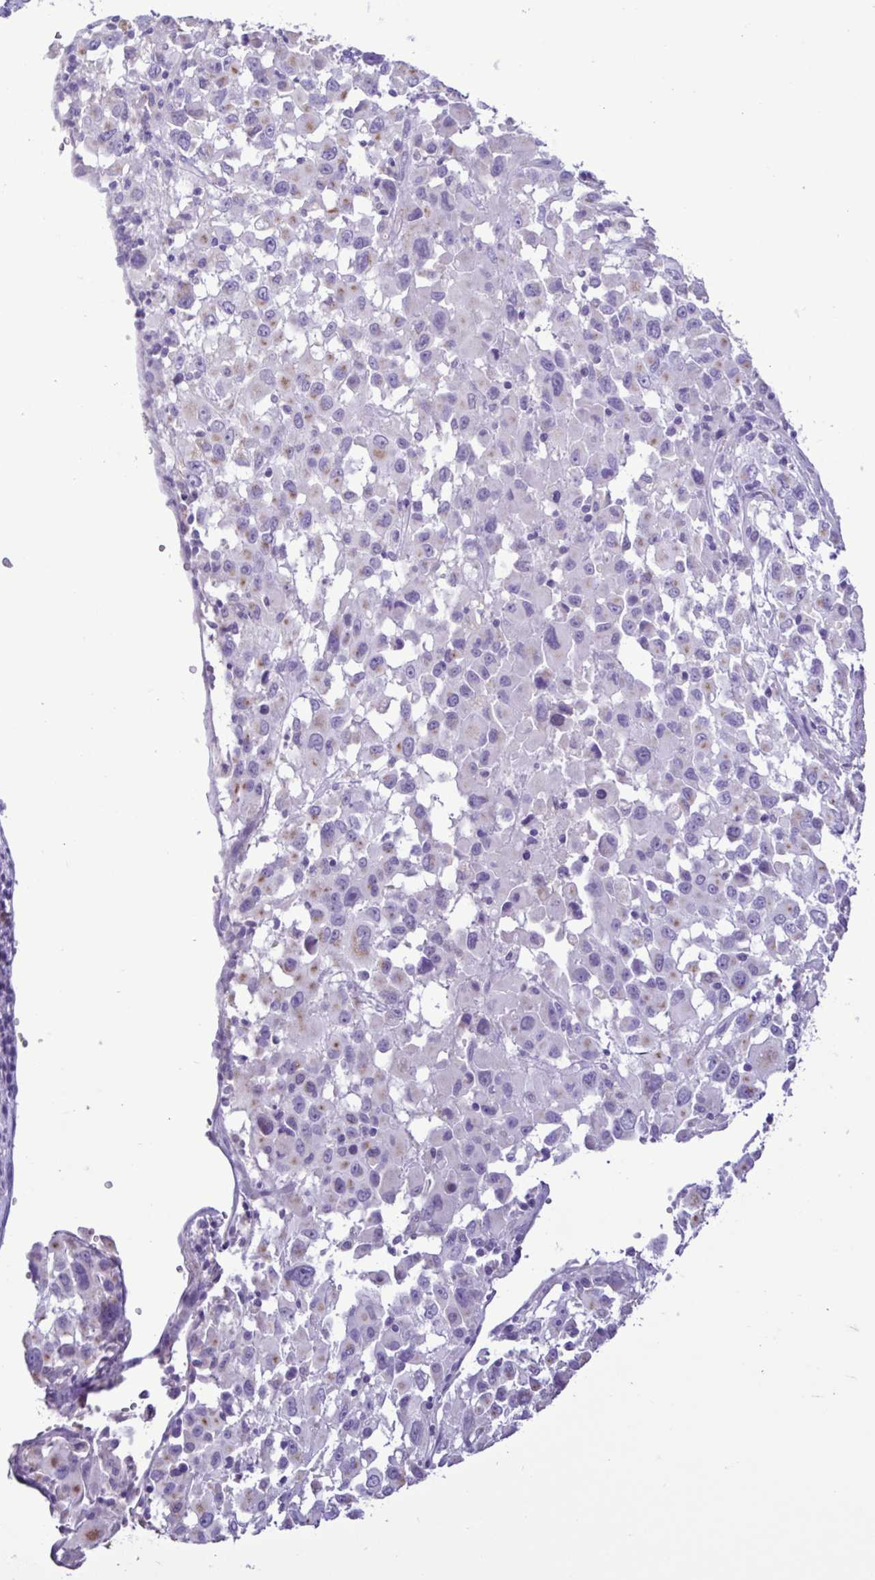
{"staining": {"intensity": "weak", "quantity": "<25%", "location": "cytoplasmic/membranous"}, "tissue": "melanoma", "cell_type": "Tumor cells", "image_type": "cancer", "snomed": [{"axis": "morphology", "description": "Malignant melanoma, Metastatic site"}, {"axis": "topography", "description": "Soft tissue"}], "caption": "A high-resolution histopathology image shows IHC staining of melanoma, which demonstrates no significant expression in tumor cells.", "gene": "CBY2", "patient": {"sex": "male", "age": 50}}